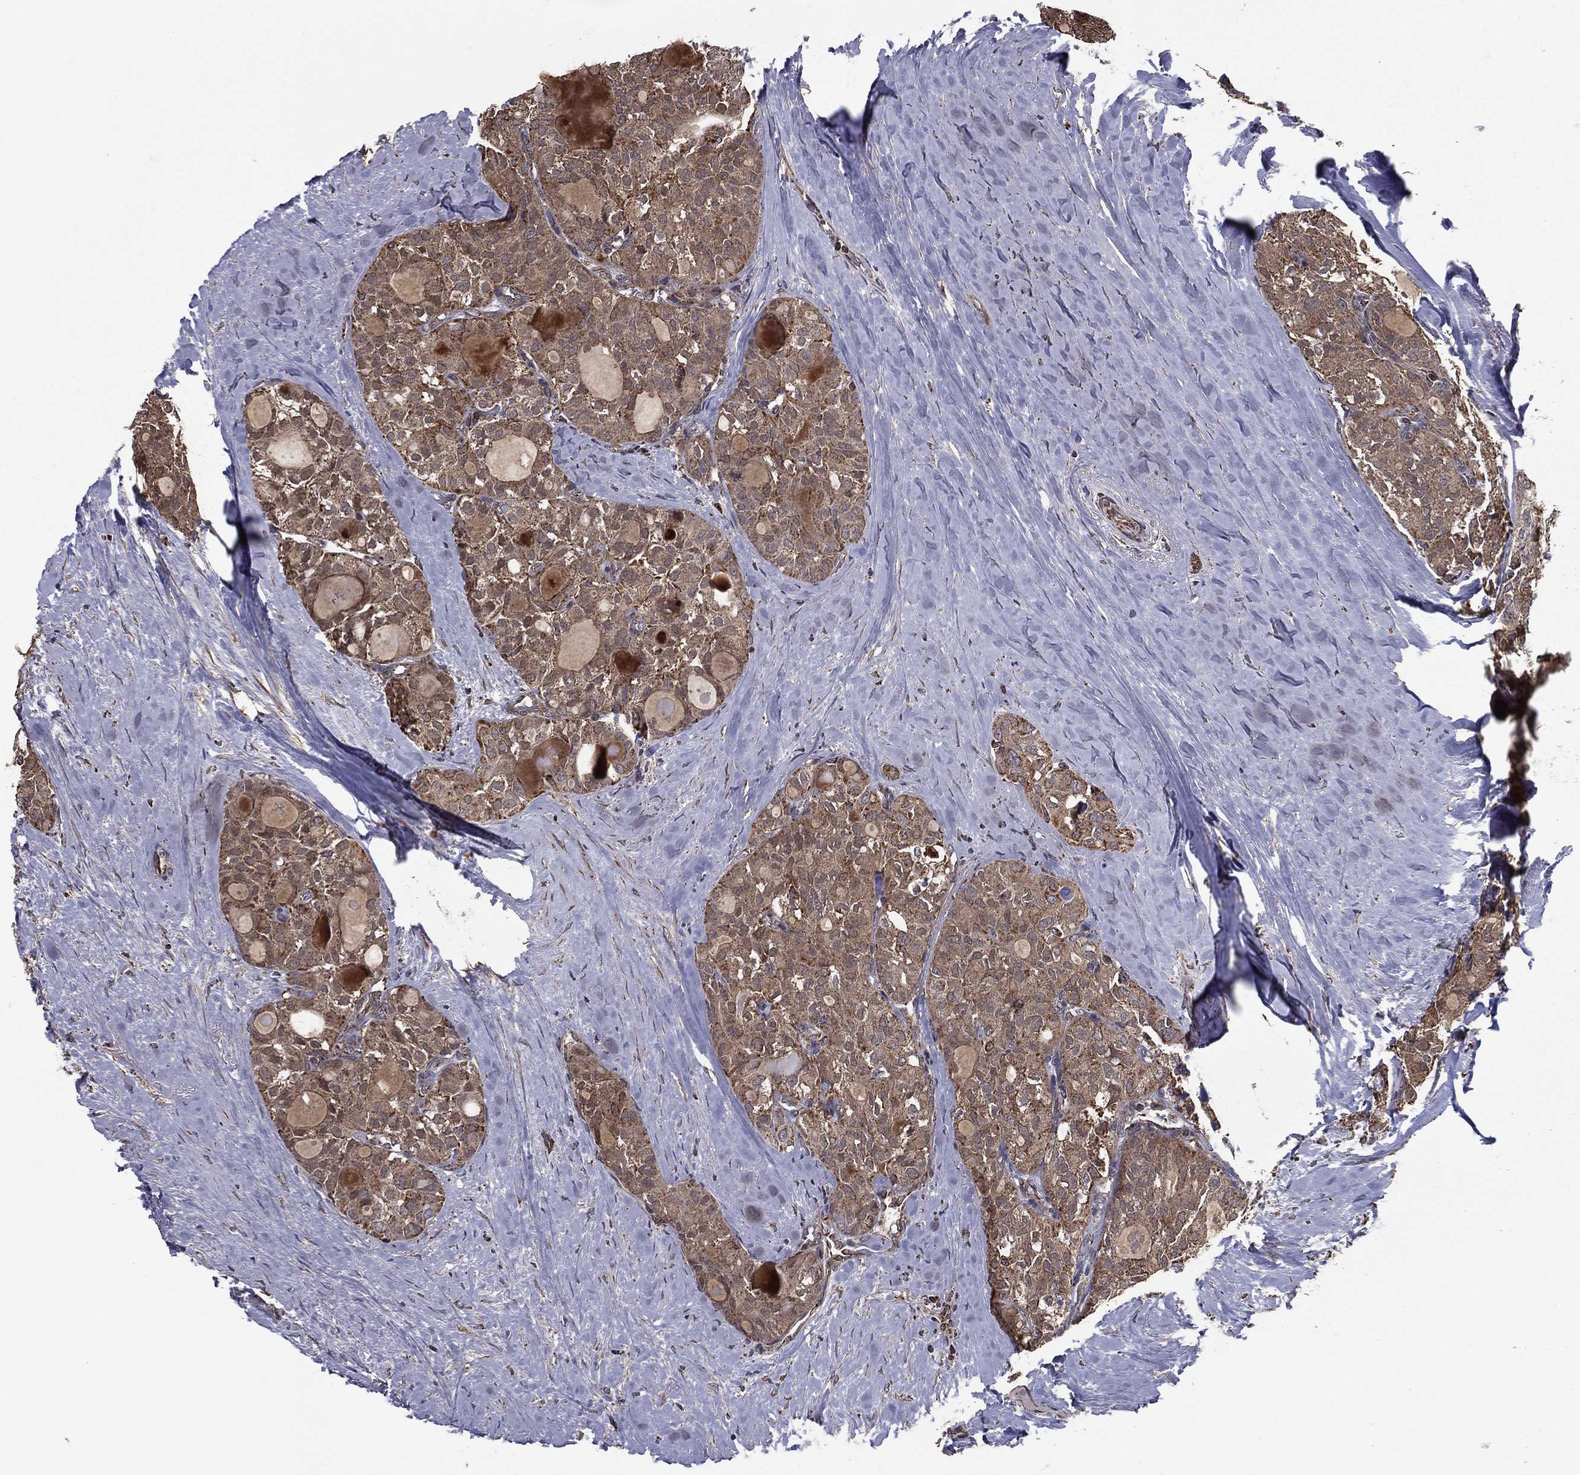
{"staining": {"intensity": "moderate", "quantity": ">75%", "location": "cytoplasmic/membranous"}, "tissue": "thyroid cancer", "cell_type": "Tumor cells", "image_type": "cancer", "snomed": [{"axis": "morphology", "description": "Follicular adenoma carcinoma, NOS"}, {"axis": "topography", "description": "Thyroid gland"}], "caption": "Brown immunohistochemical staining in human follicular adenoma carcinoma (thyroid) demonstrates moderate cytoplasmic/membranous staining in approximately >75% of tumor cells.", "gene": "RIGI", "patient": {"sex": "male", "age": 75}}